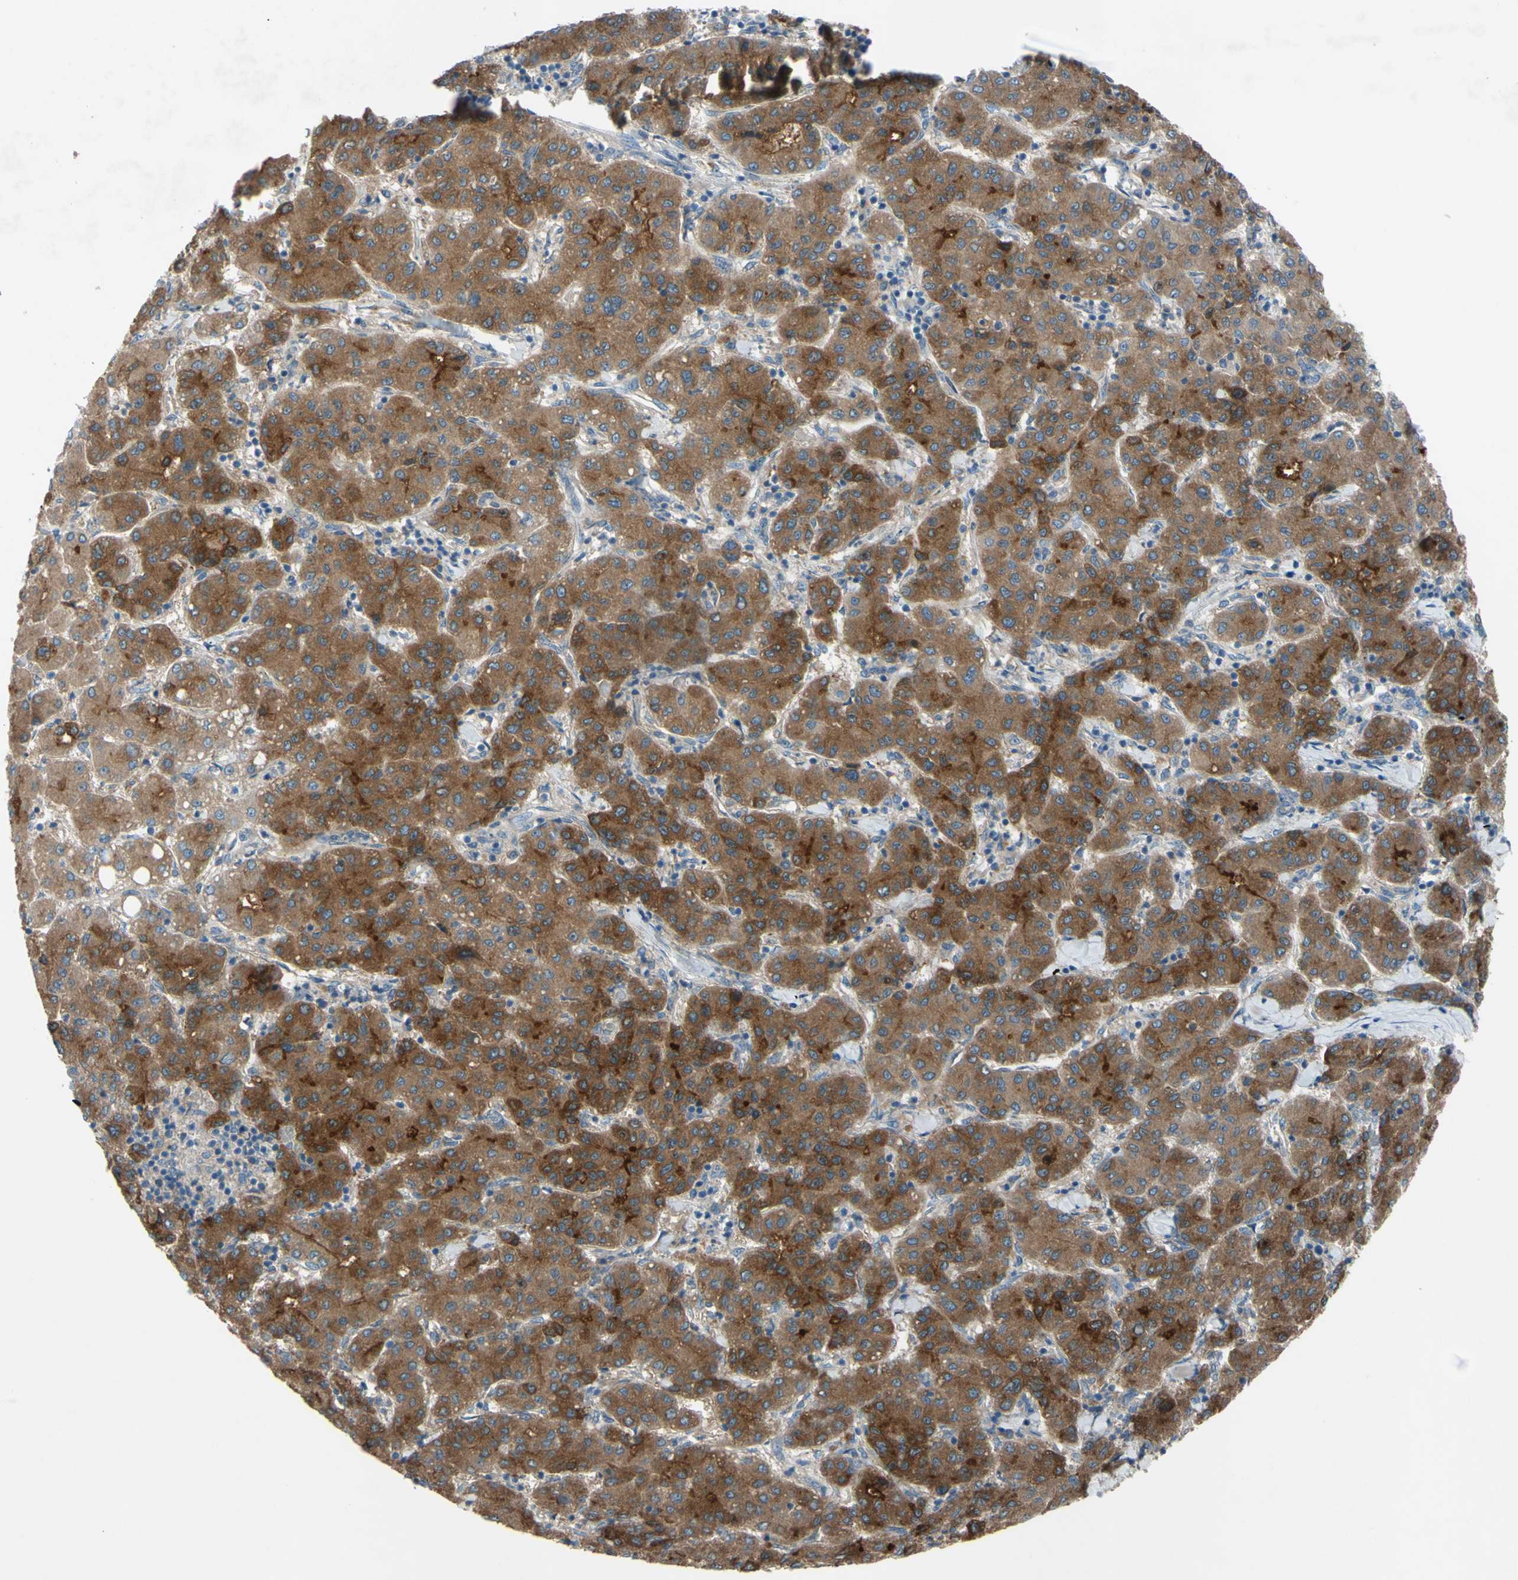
{"staining": {"intensity": "strong", "quantity": ">75%", "location": "cytoplasmic/membranous"}, "tissue": "liver cancer", "cell_type": "Tumor cells", "image_type": "cancer", "snomed": [{"axis": "morphology", "description": "Carcinoma, Hepatocellular, NOS"}, {"axis": "topography", "description": "Liver"}], "caption": "A brown stain labels strong cytoplasmic/membranous positivity of a protein in human liver cancer (hepatocellular carcinoma) tumor cells. The staining was performed using DAB, with brown indicating positive protein expression. Nuclei are stained blue with hematoxylin.", "gene": "ATRN", "patient": {"sex": "male", "age": 65}}